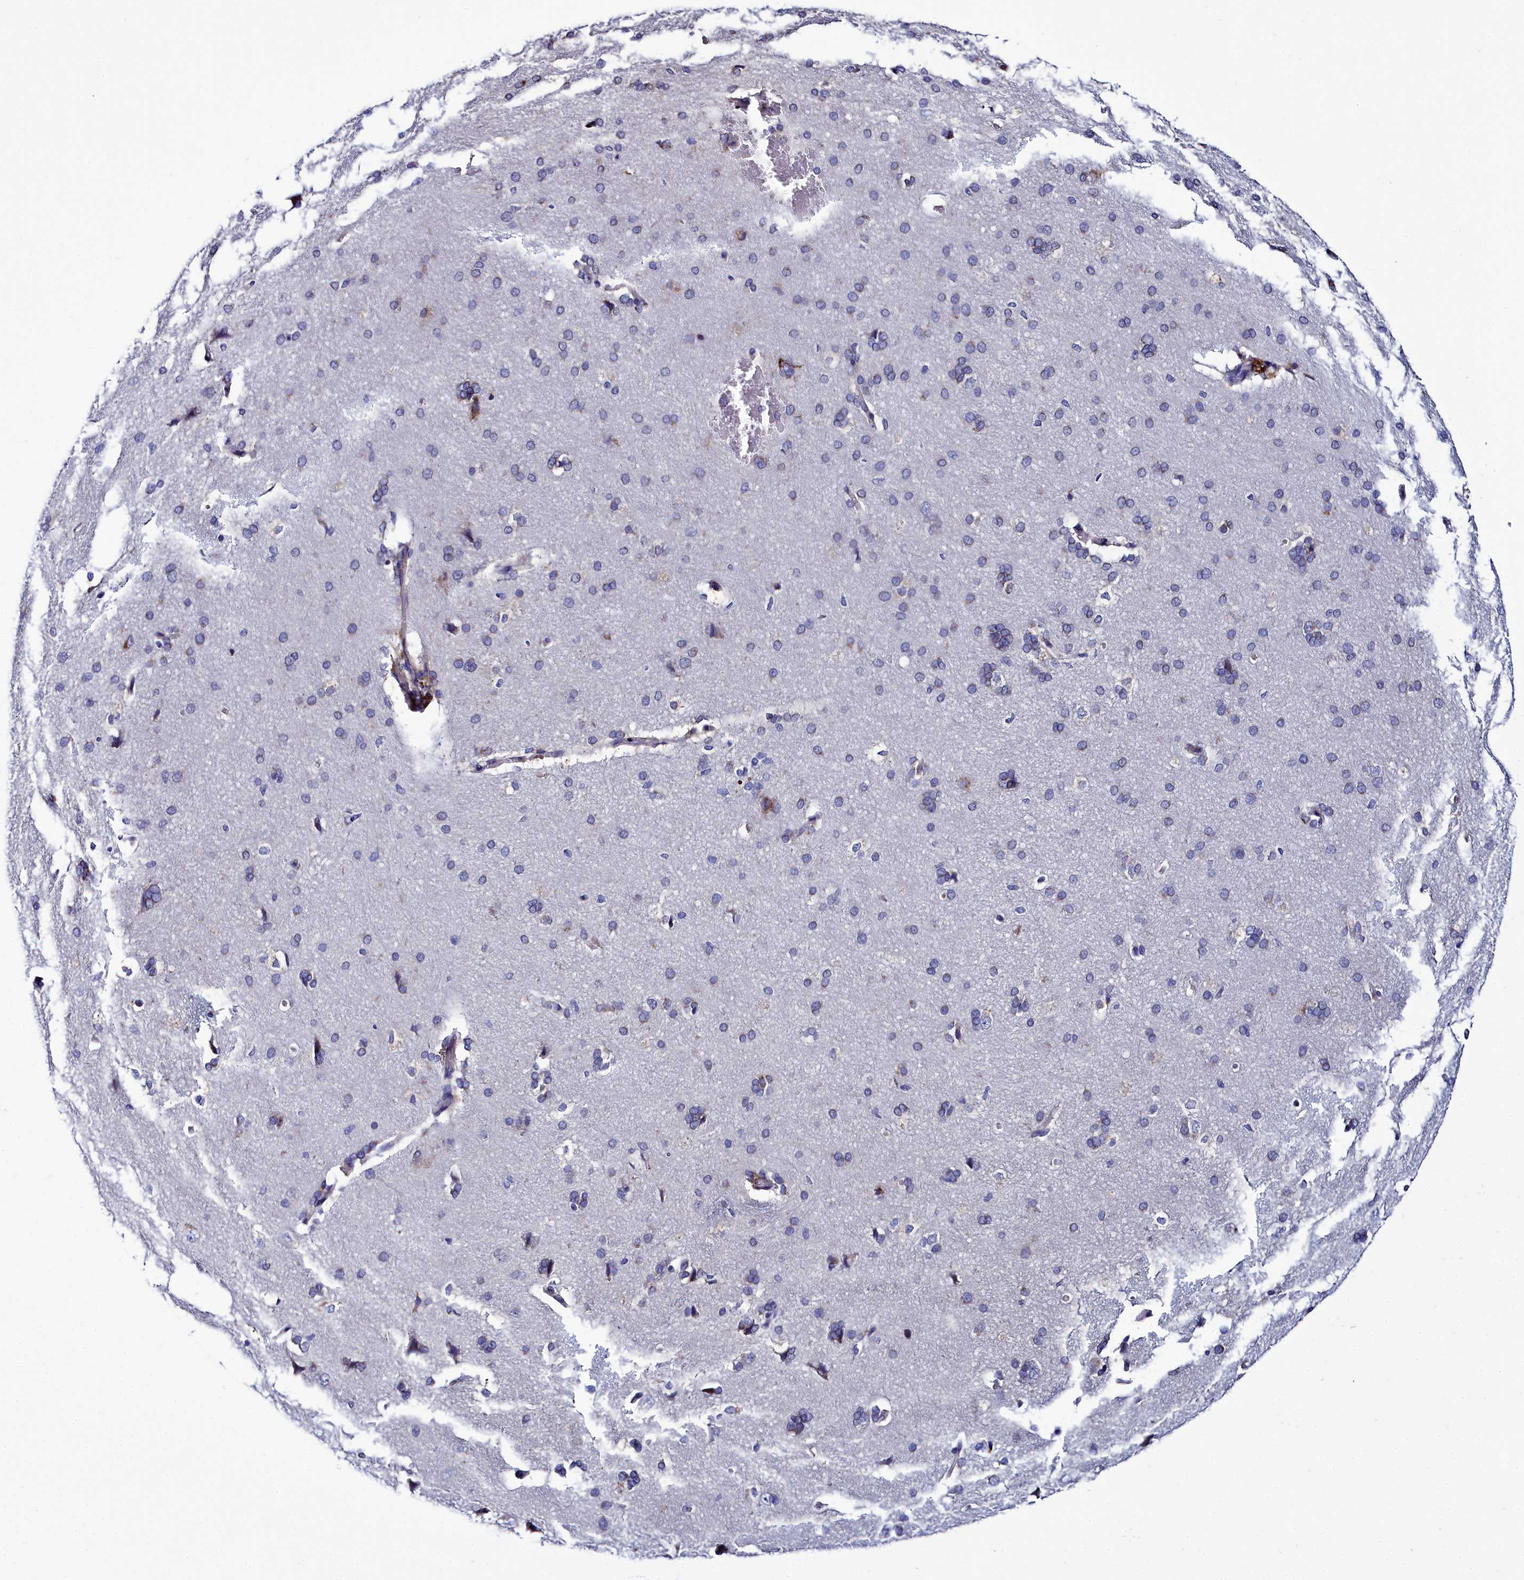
{"staining": {"intensity": "negative", "quantity": "none", "location": "none"}, "tissue": "cerebral cortex", "cell_type": "Endothelial cells", "image_type": "normal", "snomed": [{"axis": "morphology", "description": "Normal tissue, NOS"}, {"axis": "topography", "description": "Cerebral cortex"}], "caption": "Endothelial cells are negative for brown protein staining in unremarkable cerebral cortex. (DAB immunohistochemistry visualized using brightfield microscopy, high magnification).", "gene": "ELAPOR2", "patient": {"sex": "male", "age": 62}}